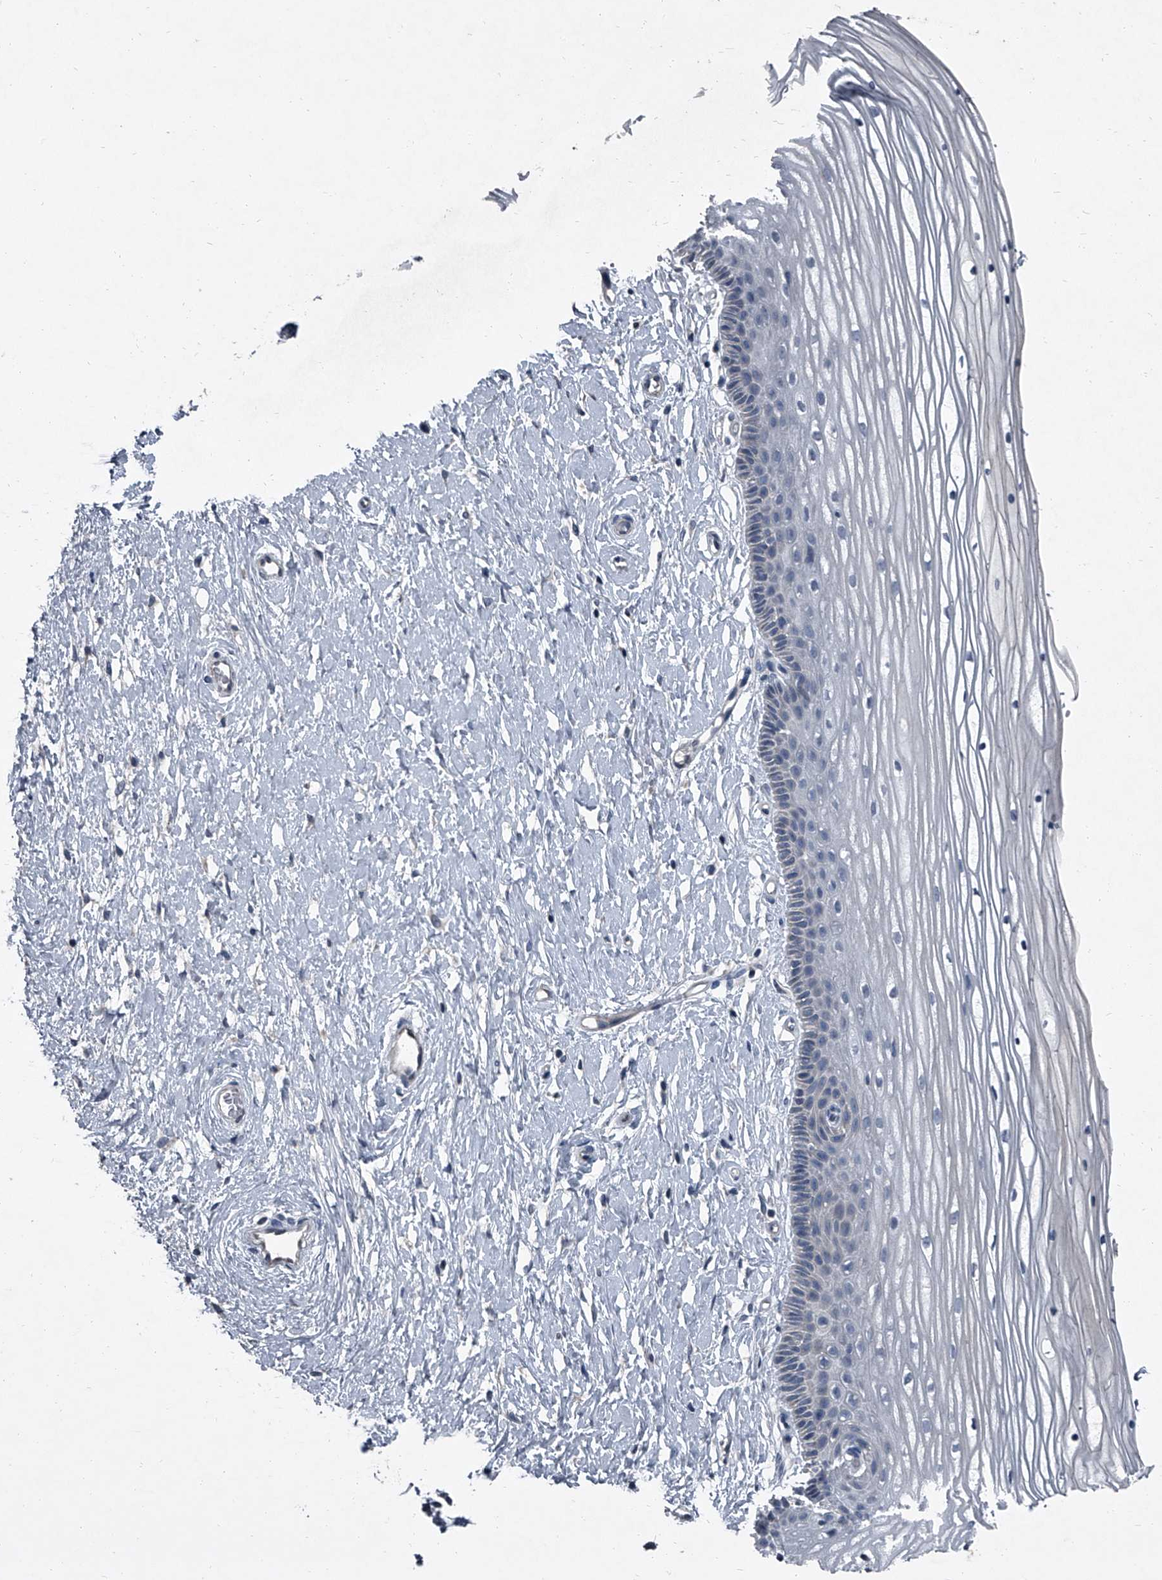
{"staining": {"intensity": "negative", "quantity": "none", "location": "none"}, "tissue": "vagina", "cell_type": "Squamous epithelial cells", "image_type": "normal", "snomed": [{"axis": "morphology", "description": "Normal tissue, NOS"}, {"axis": "topography", "description": "Vagina"}, {"axis": "topography", "description": "Cervix"}], "caption": "Immunohistochemistry image of benign vagina stained for a protein (brown), which reveals no staining in squamous epithelial cells. (Immunohistochemistry (ihc), brightfield microscopy, high magnification).", "gene": "HEPHL1", "patient": {"sex": "female", "age": 40}}